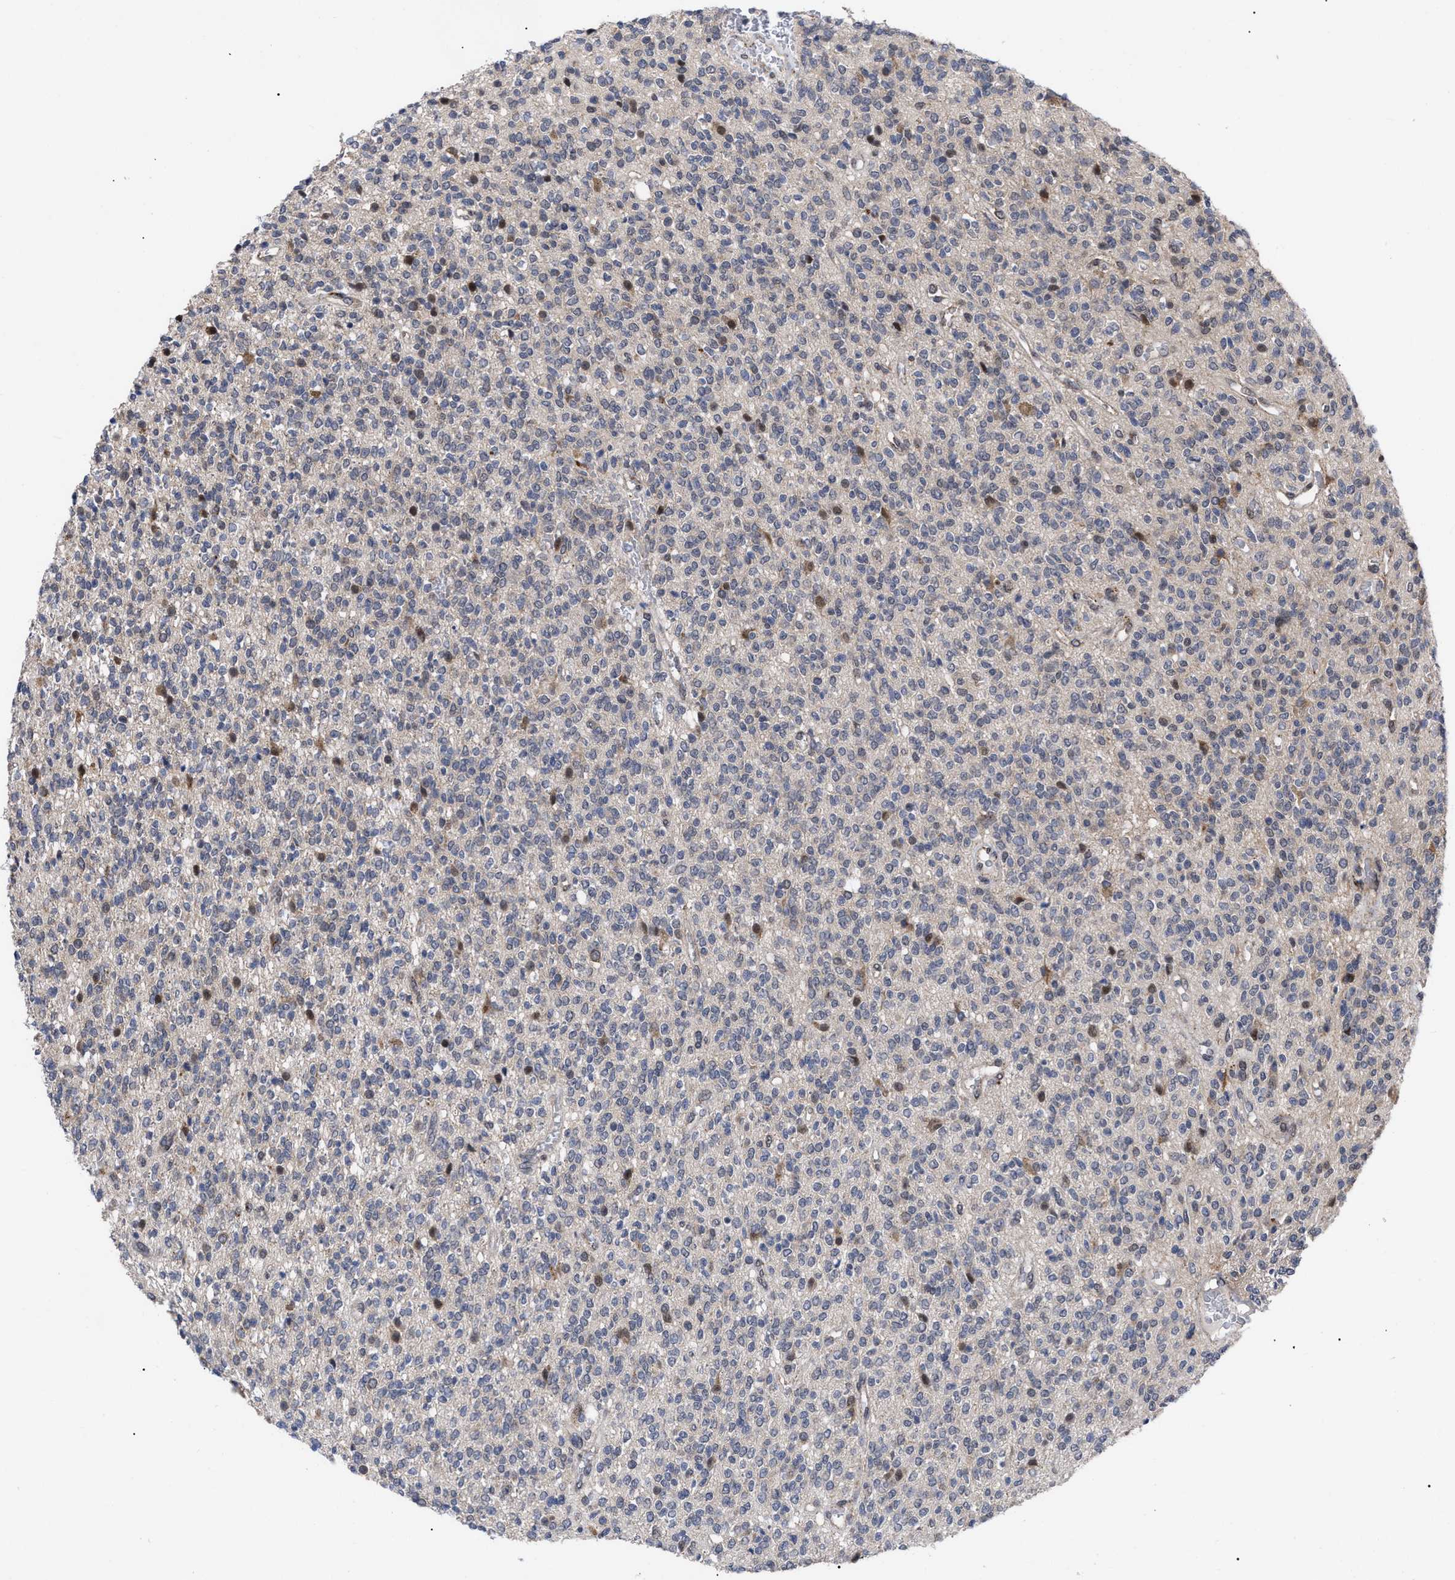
{"staining": {"intensity": "weak", "quantity": "<25%", "location": "nuclear"}, "tissue": "glioma", "cell_type": "Tumor cells", "image_type": "cancer", "snomed": [{"axis": "morphology", "description": "Glioma, malignant, High grade"}, {"axis": "topography", "description": "Brain"}], "caption": "A micrograph of human glioma is negative for staining in tumor cells.", "gene": "UPF1", "patient": {"sex": "male", "age": 34}}